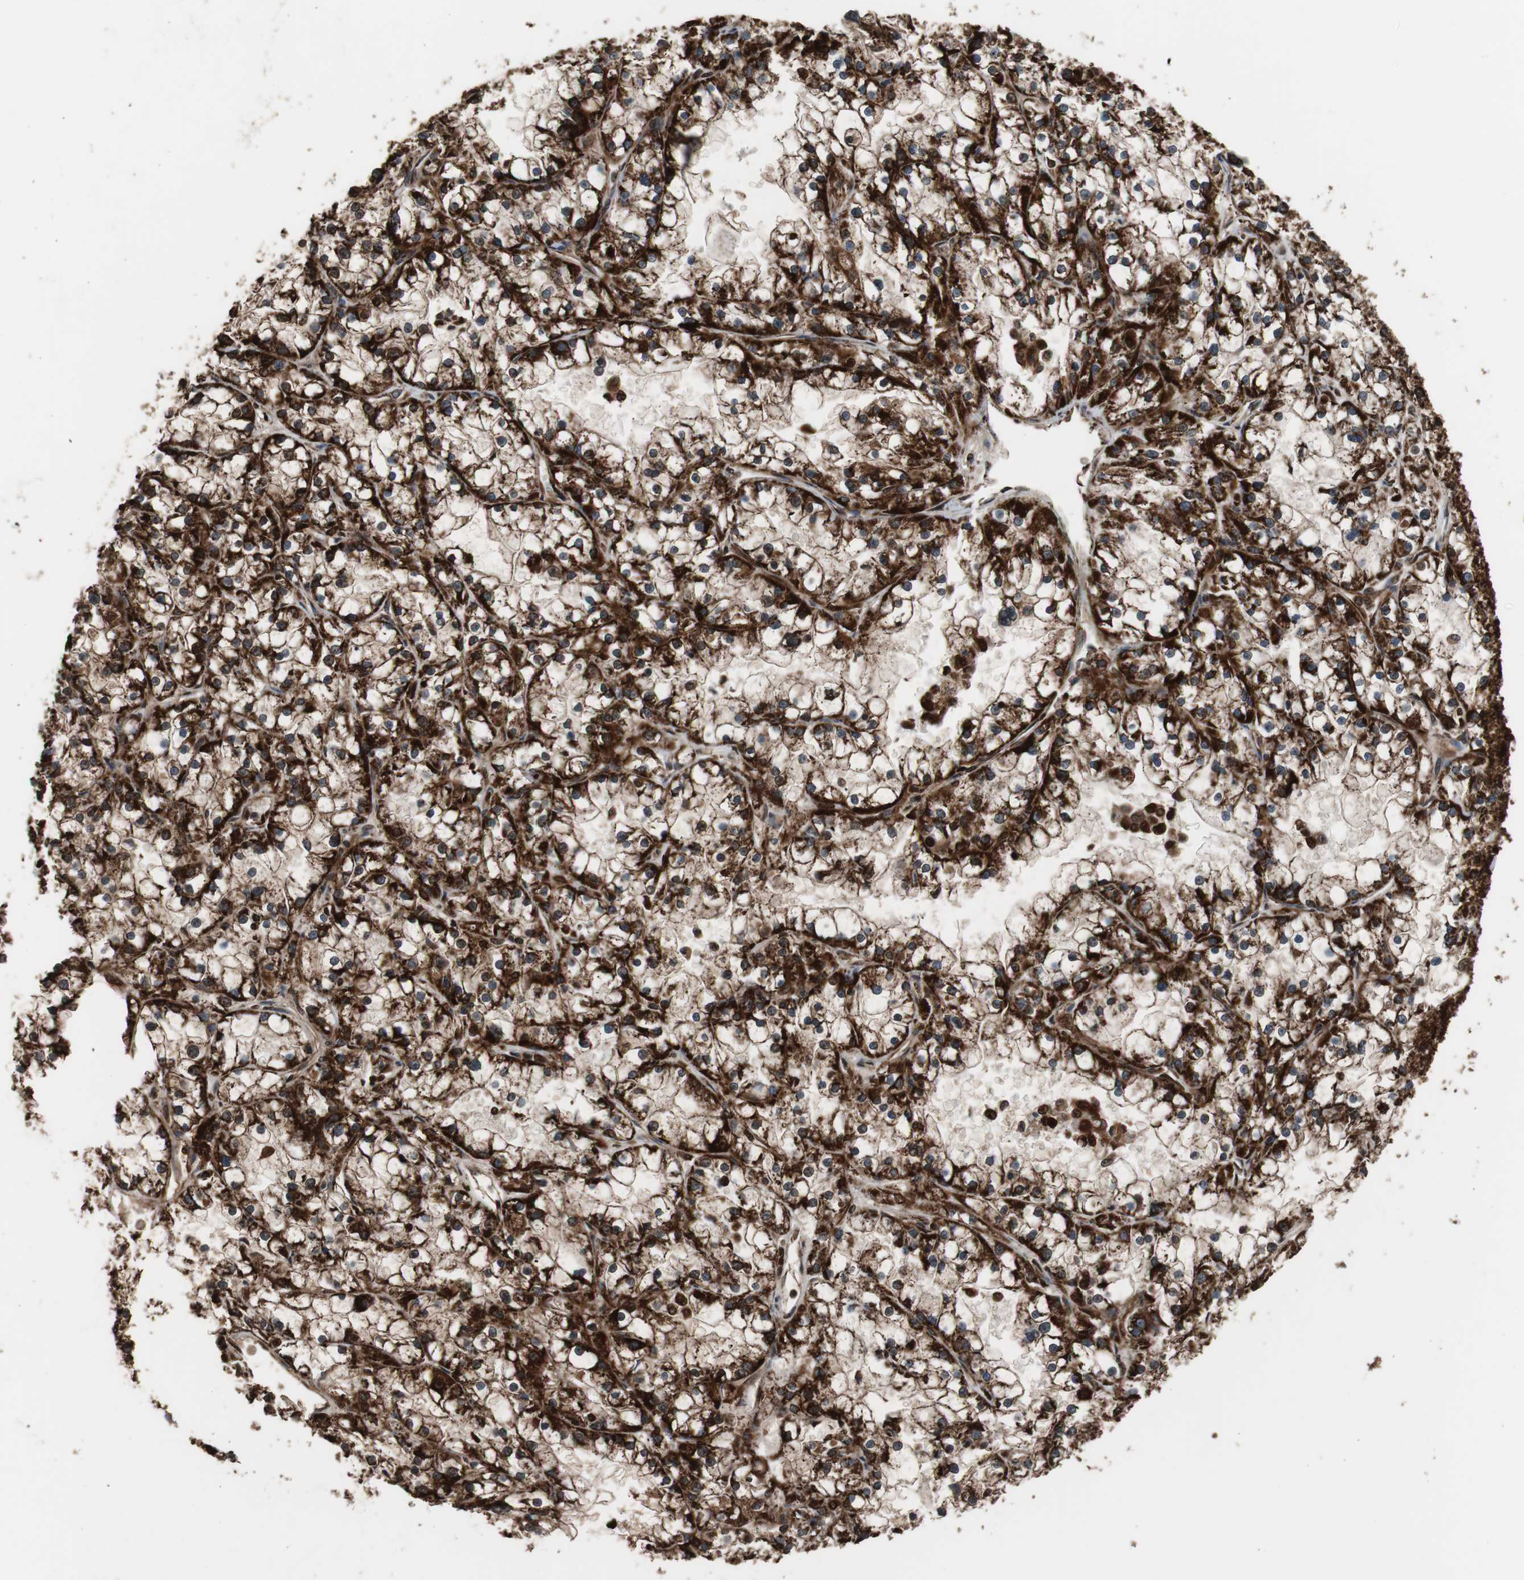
{"staining": {"intensity": "strong", "quantity": ">75%", "location": "cytoplasmic/membranous"}, "tissue": "renal cancer", "cell_type": "Tumor cells", "image_type": "cancer", "snomed": [{"axis": "morphology", "description": "Adenocarcinoma, NOS"}, {"axis": "topography", "description": "Kidney"}], "caption": "Renal cancer tissue demonstrates strong cytoplasmic/membranous staining in approximately >75% of tumor cells", "gene": "HSPA9", "patient": {"sex": "female", "age": 52}}